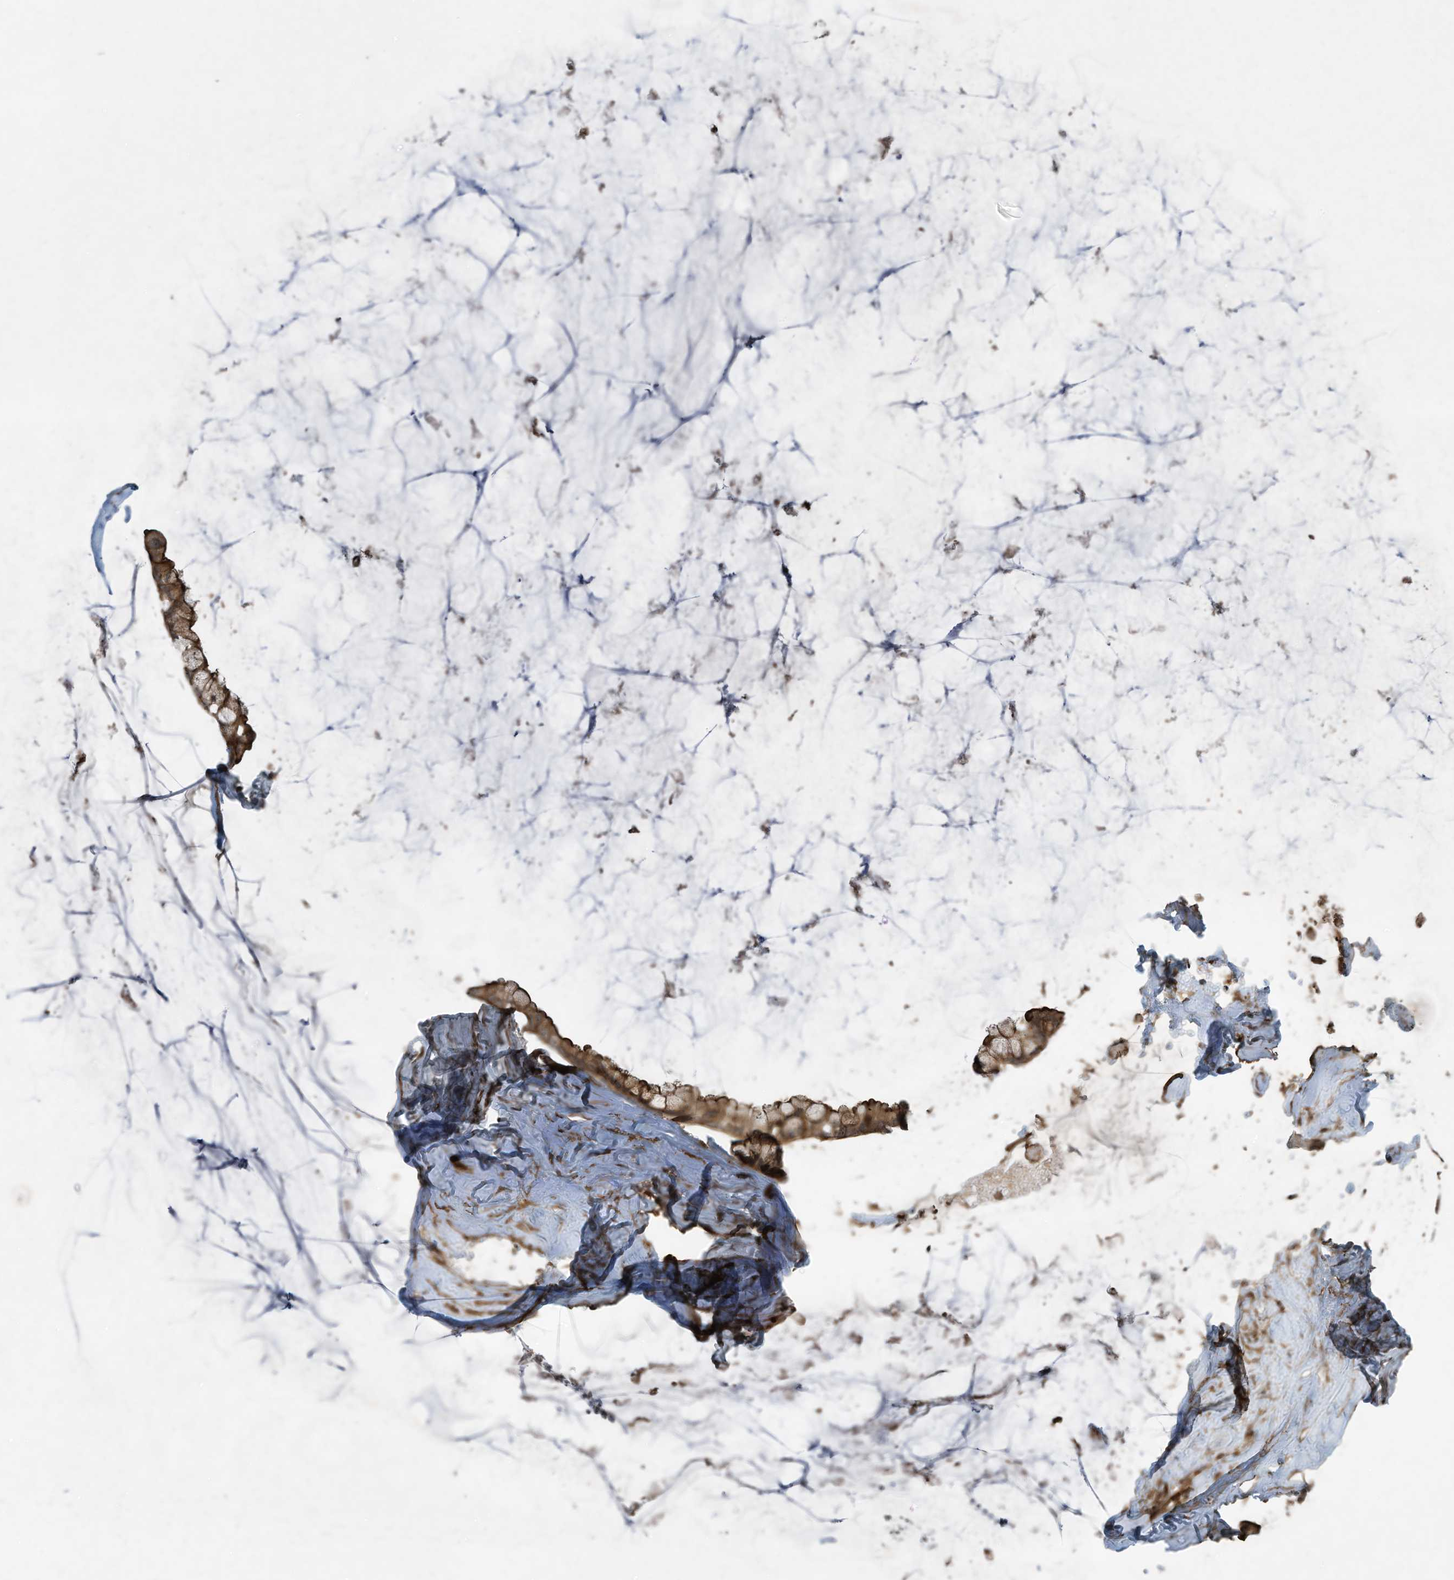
{"staining": {"intensity": "moderate", "quantity": ">75%", "location": "cytoplasmic/membranous"}, "tissue": "ovarian cancer", "cell_type": "Tumor cells", "image_type": "cancer", "snomed": [{"axis": "morphology", "description": "Cystadenocarcinoma, mucinous, NOS"}, {"axis": "topography", "description": "Ovary"}], "caption": "This is a micrograph of immunohistochemistry staining of mucinous cystadenocarcinoma (ovarian), which shows moderate expression in the cytoplasmic/membranous of tumor cells.", "gene": "DDIT4", "patient": {"sex": "female", "age": 39}}